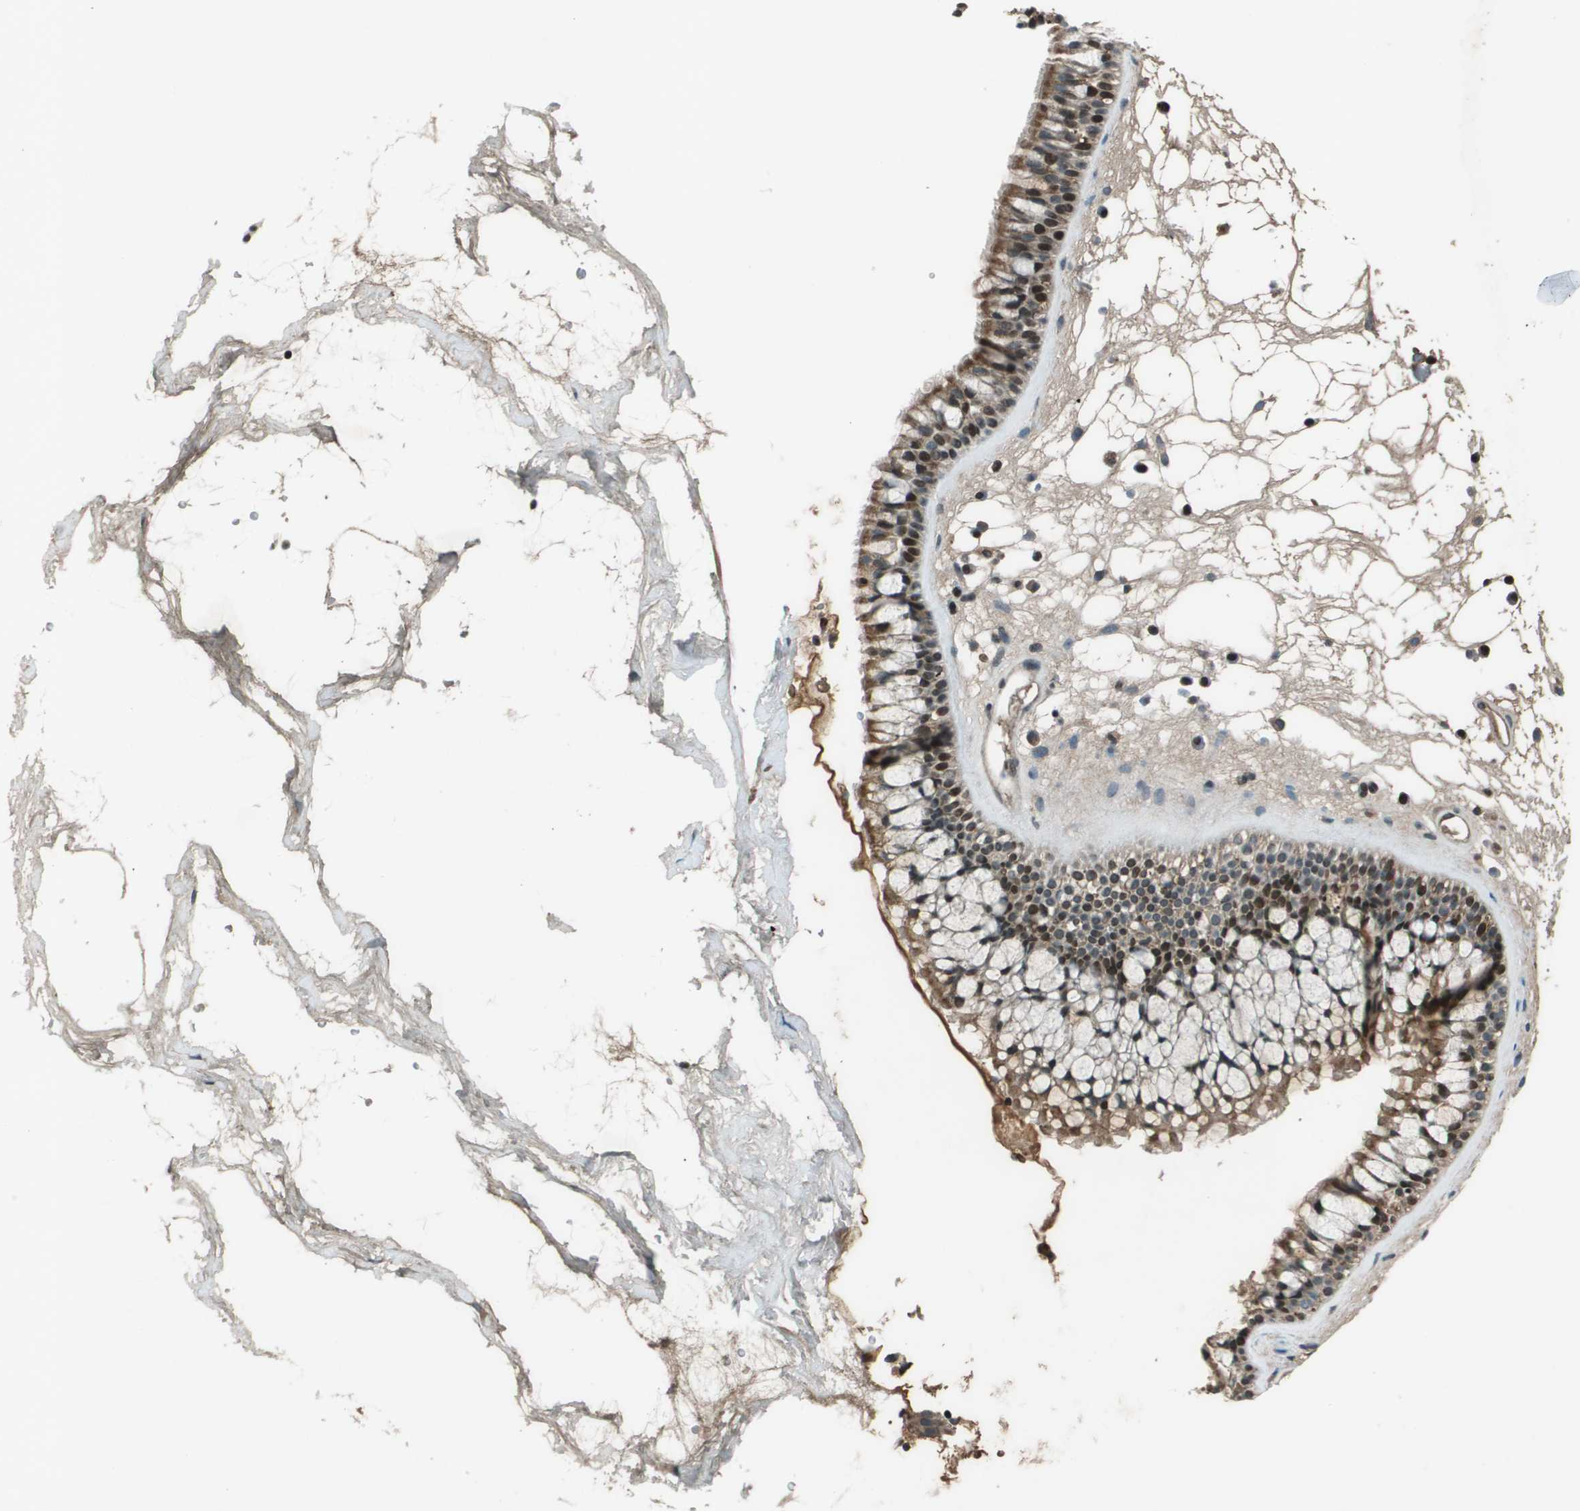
{"staining": {"intensity": "moderate", "quantity": "25%-75%", "location": "cytoplasmic/membranous,nuclear"}, "tissue": "nasopharynx", "cell_type": "Respiratory epithelial cells", "image_type": "normal", "snomed": [{"axis": "morphology", "description": "Normal tissue, NOS"}, {"axis": "morphology", "description": "Inflammation, NOS"}, {"axis": "topography", "description": "Nasopharynx"}], "caption": "Immunohistochemical staining of benign human nasopharynx shows moderate cytoplasmic/membranous,nuclear protein positivity in about 25%-75% of respiratory epithelial cells. The staining is performed using DAB (3,3'-diaminobenzidine) brown chromogen to label protein expression. The nuclei are counter-stained blue using hematoxylin.", "gene": "CXCL12", "patient": {"sex": "male", "age": 48}}